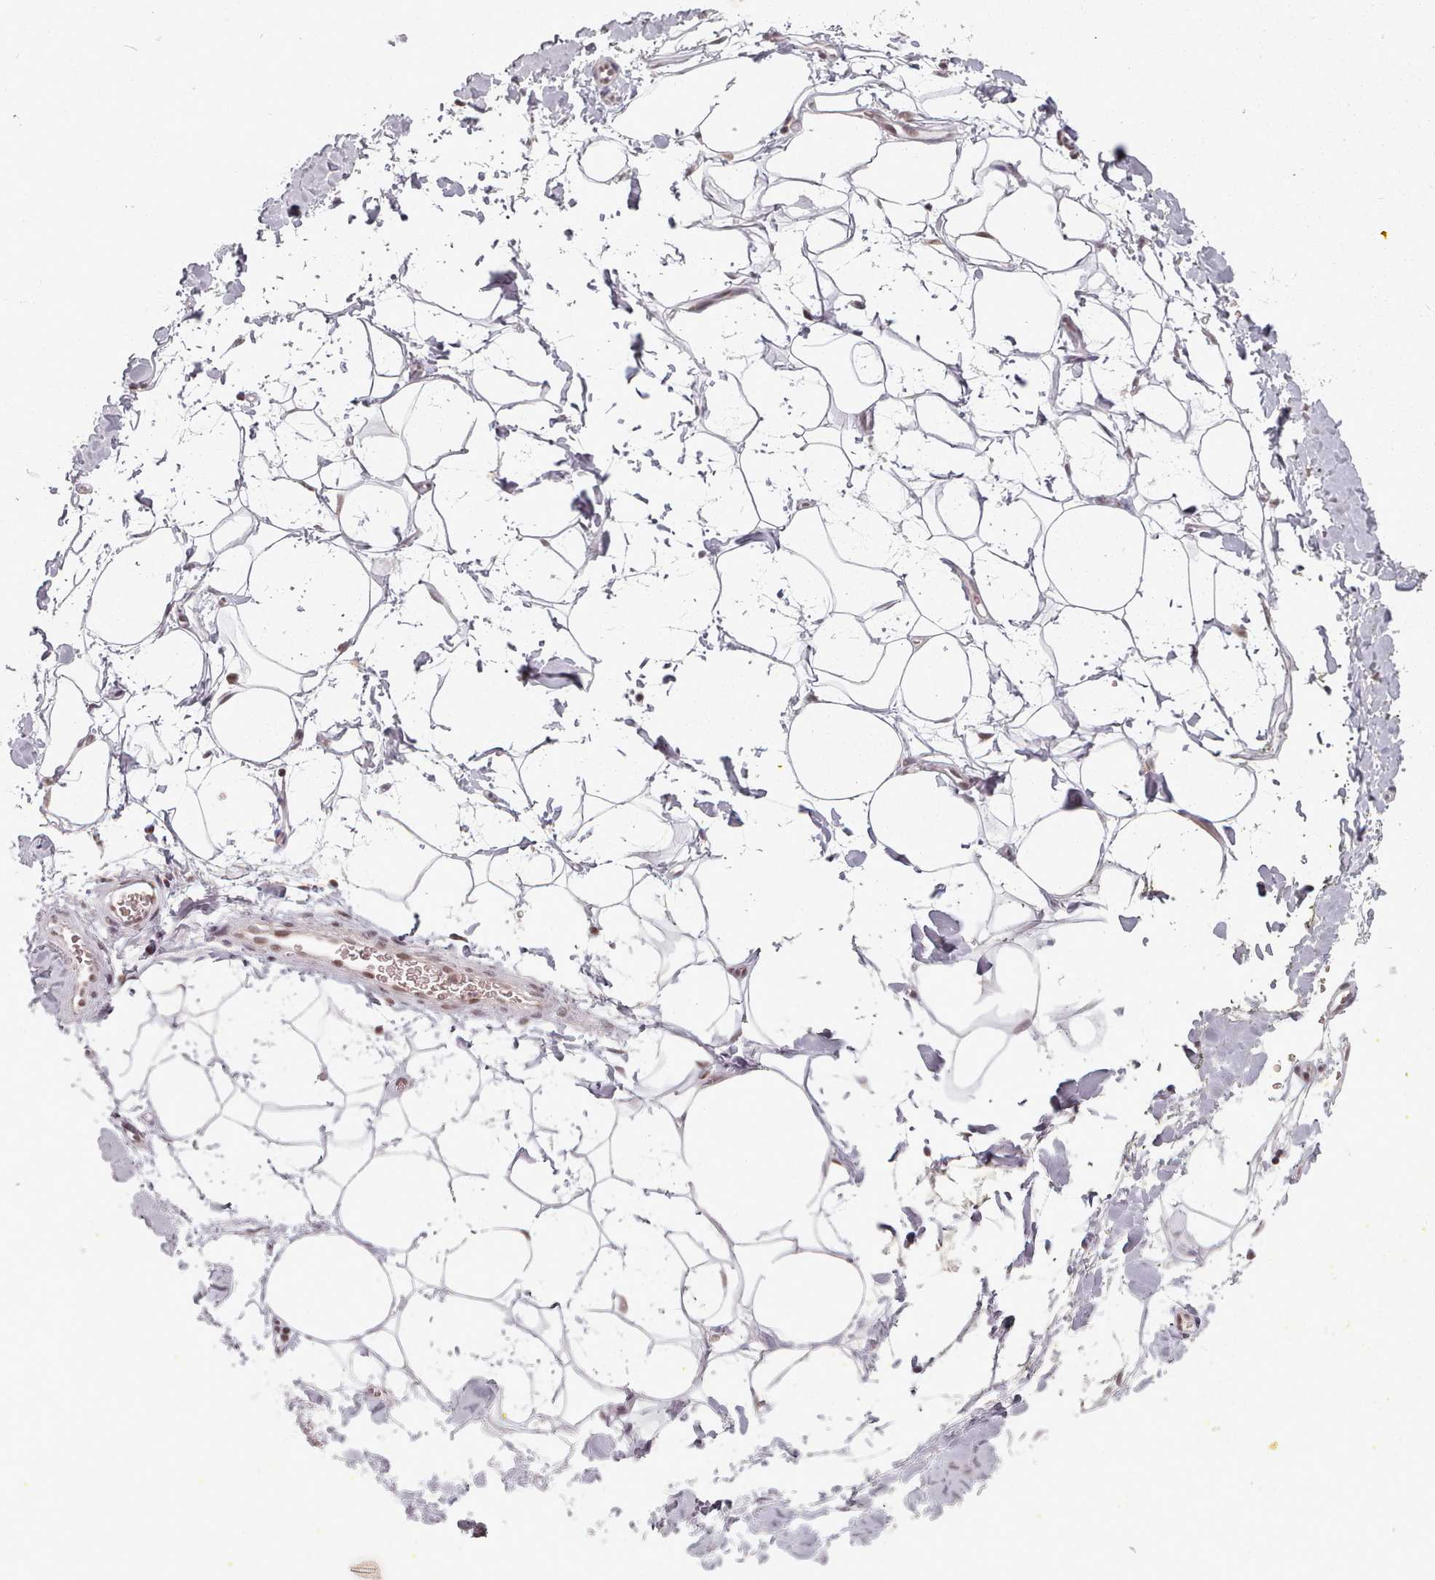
{"staining": {"intensity": "negative", "quantity": "none", "location": "none"}, "tissue": "adipose tissue", "cell_type": "Adipocytes", "image_type": "normal", "snomed": [{"axis": "morphology", "description": "Normal tissue, NOS"}, {"axis": "morphology", "description": "Adenocarcinoma, NOS"}, {"axis": "topography", "description": "Pancreas"}, {"axis": "topography", "description": "Peripheral nerve tissue"}], "caption": "This is a image of immunohistochemistry staining of unremarkable adipose tissue, which shows no expression in adipocytes.", "gene": "SRSF9", "patient": {"sex": "male", "age": 59}}